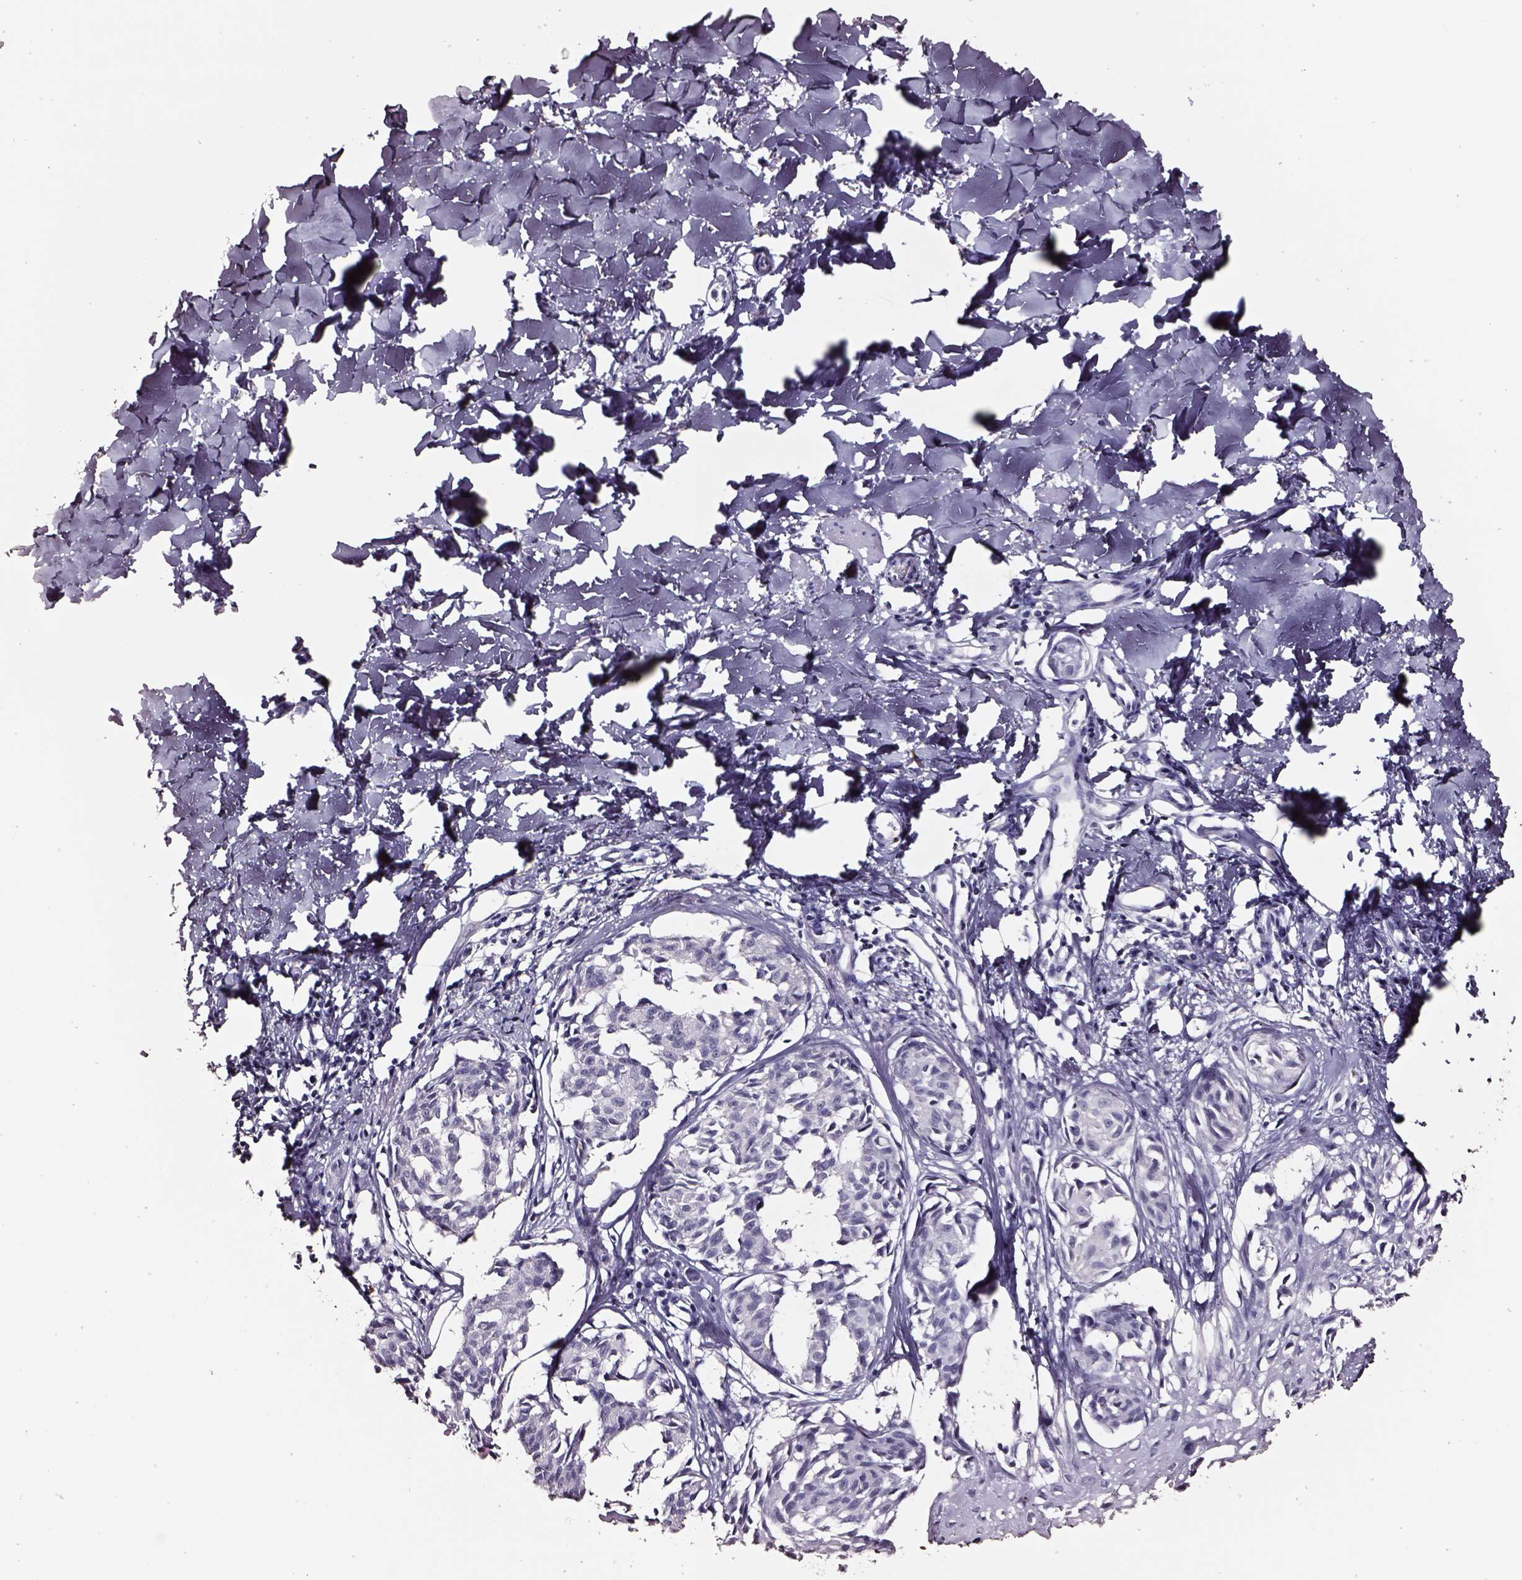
{"staining": {"intensity": "negative", "quantity": "none", "location": "none"}, "tissue": "melanoma", "cell_type": "Tumor cells", "image_type": "cancer", "snomed": [{"axis": "morphology", "description": "Malignant melanoma, NOS"}, {"axis": "topography", "description": "Skin"}], "caption": "Tumor cells show no significant protein staining in malignant melanoma.", "gene": "SMIM17", "patient": {"sex": "male", "age": 51}}